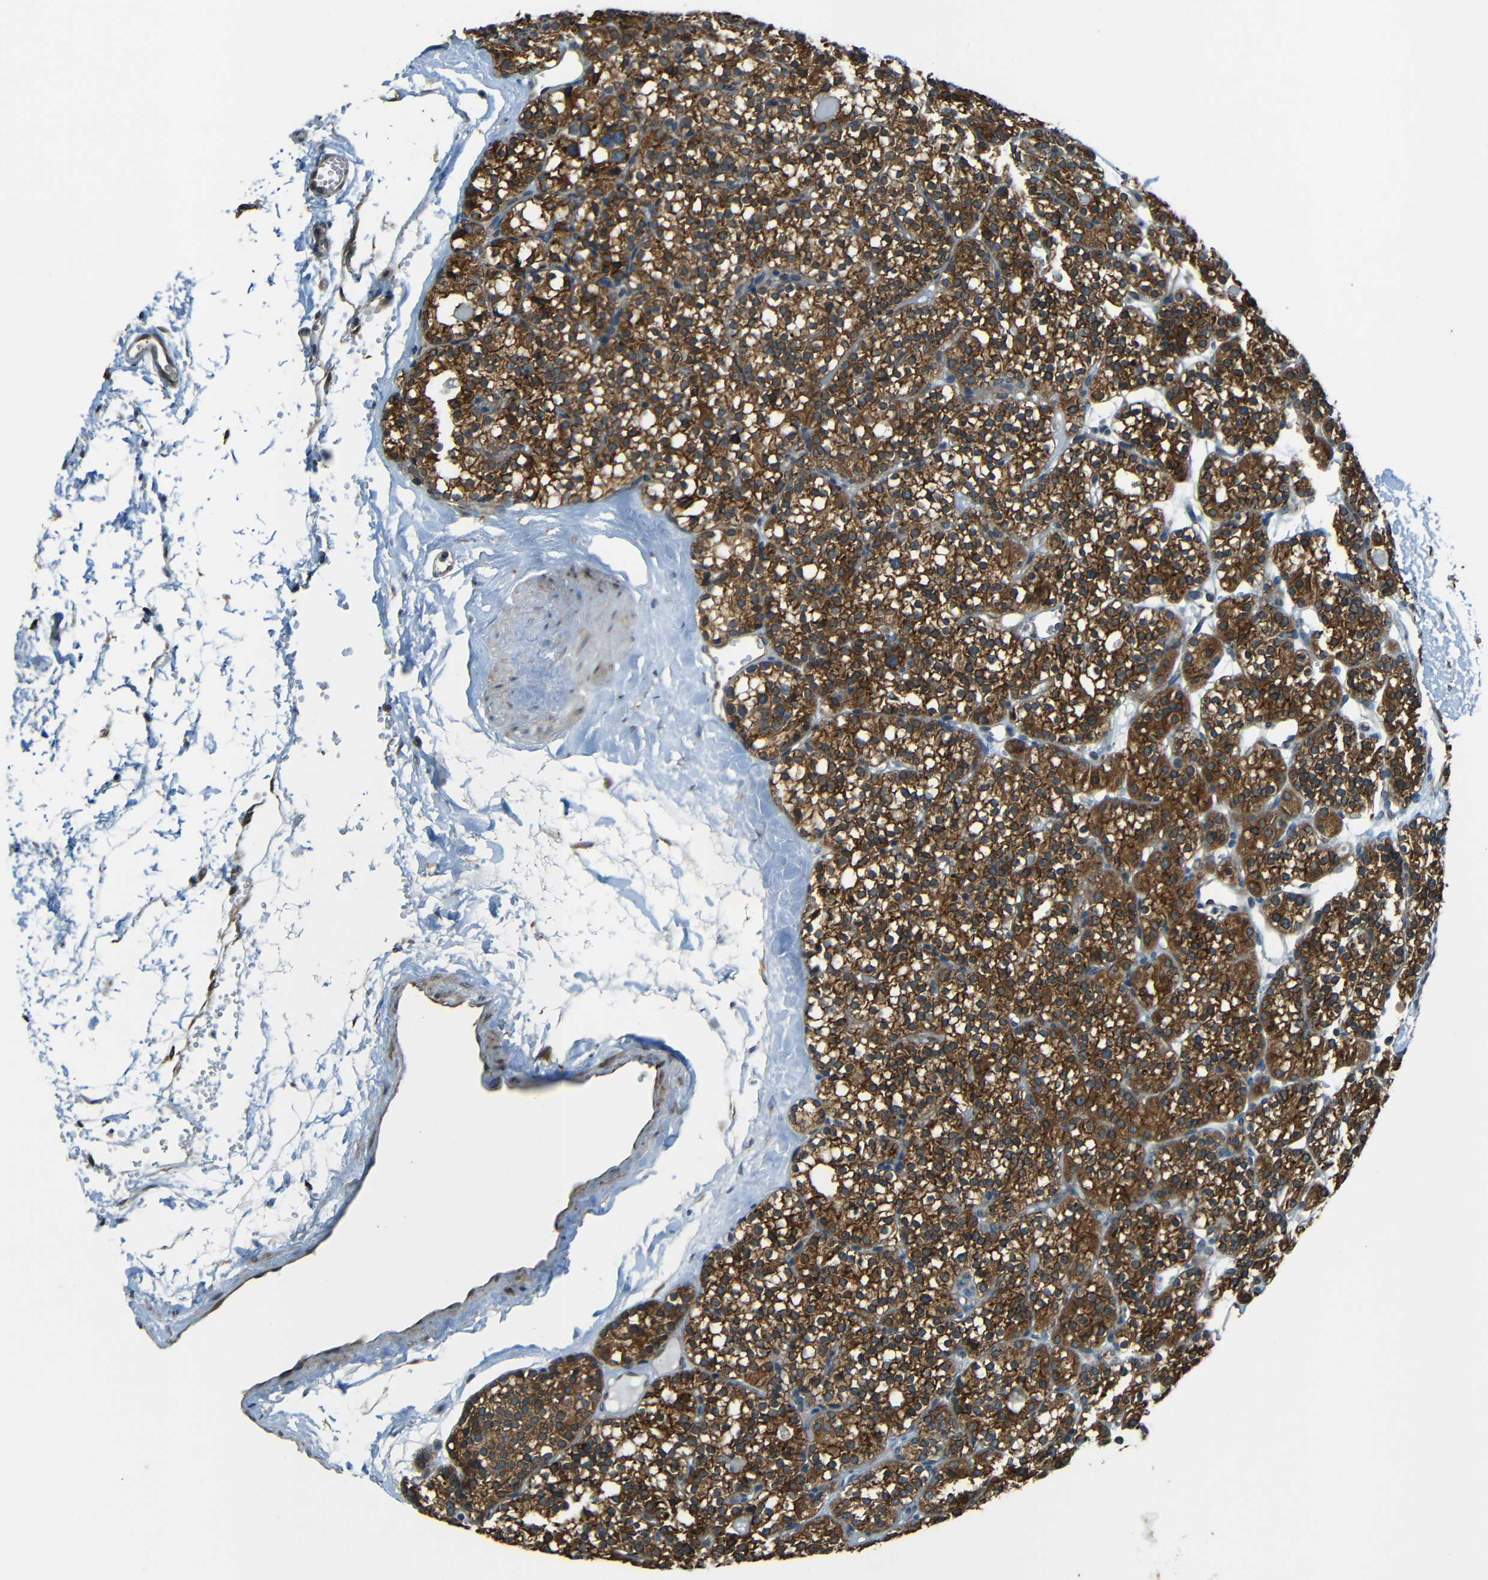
{"staining": {"intensity": "moderate", "quantity": ">75%", "location": "cytoplasmic/membranous"}, "tissue": "parathyroid gland", "cell_type": "Glandular cells", "image_type": "normal", "snomed": [{"axis": "morphology", "description": "Normal tissue, NOS"}, {"axis": "topography", "description": "Parathyroid gland"}], "caption": "Immunohistochemistry (IHC) micrograph of benign human parathyroid gland stained for a protein (brown), which demonstrates medium levels of moderate cytoplasmic/membranous positivity in approximately >75% of glandular cells.", "gene": "VAPB", "patient": {"sex": "female", "age": 64}}